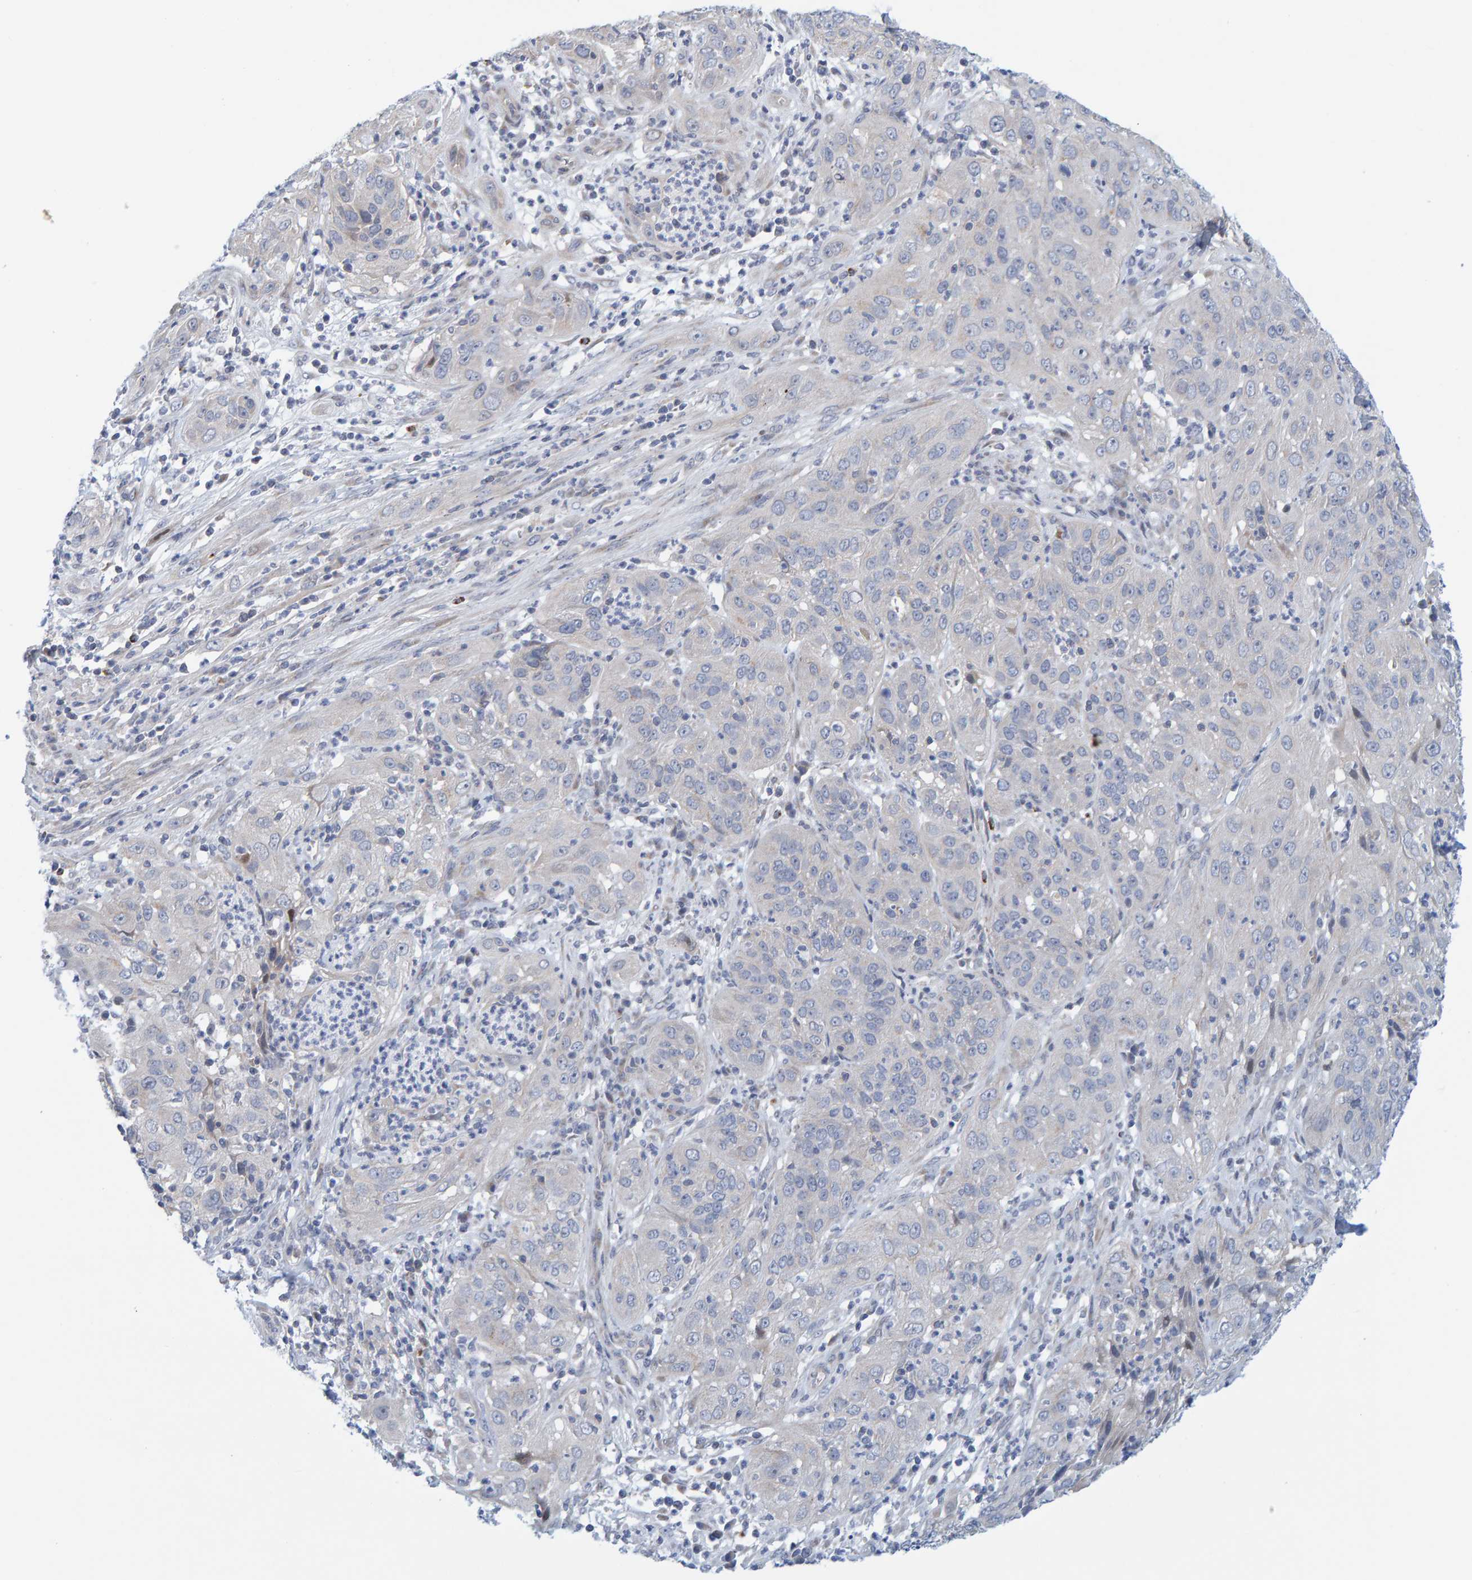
{"staining": {"intensity": "negative", "quantity": "none", "location": "none"}, "tissue": "cervical cancer", "cell_type": "Tumor cells", "image_type": "cancer", "snomed": [{"axis": "morphology", "description": "Squamous cell carcinoma, NOS"}, {"axis": "topography", "description": "Cervix"}], "caption": "There is no significant positivity in tumor cells of cervical cancer (squamous cell carcinoma).", "gene": "ZC3H3", "patient": {"sex": "female", "age": 32}}